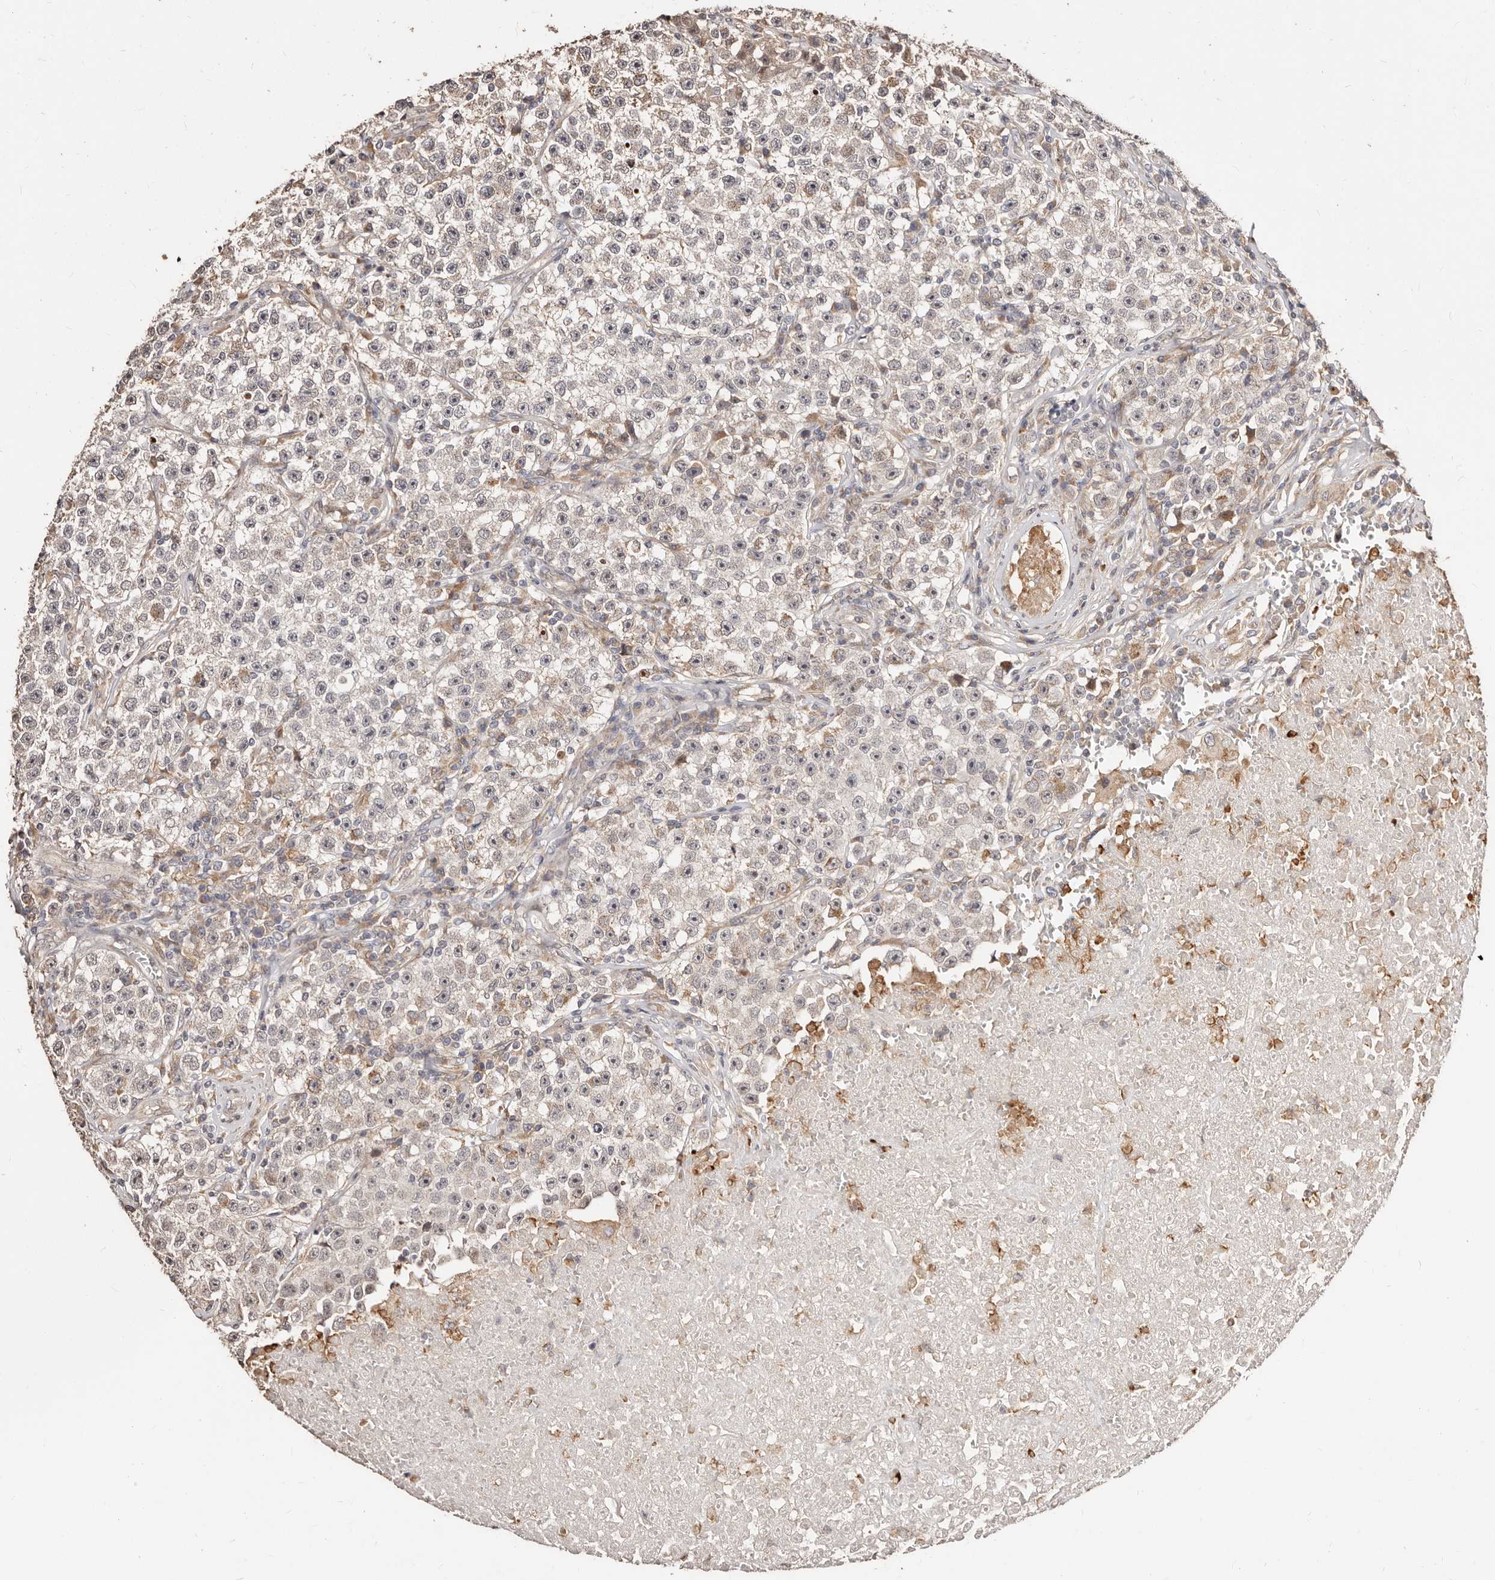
{"staining": {"intensity": "weak", "quantity": "<25%", "location": "cytoplasmic/membranous"}, "tissue": "testis cancer", "cell_type": "Tumor cells", "image_type": "cancer", "snomed": [{"axis": "morphology", "description": "Seminoma, NOS"}, {"axis": "topography", "description": "Testis"}], "caption": "Immunohistochemistry histopathology image of neoplastic tissue: testis seminoma stained with DAB reveals no significant protein staining in tumor cells.", "gene": "APOL6", "patient": {"sex": "male", "age": 22}}